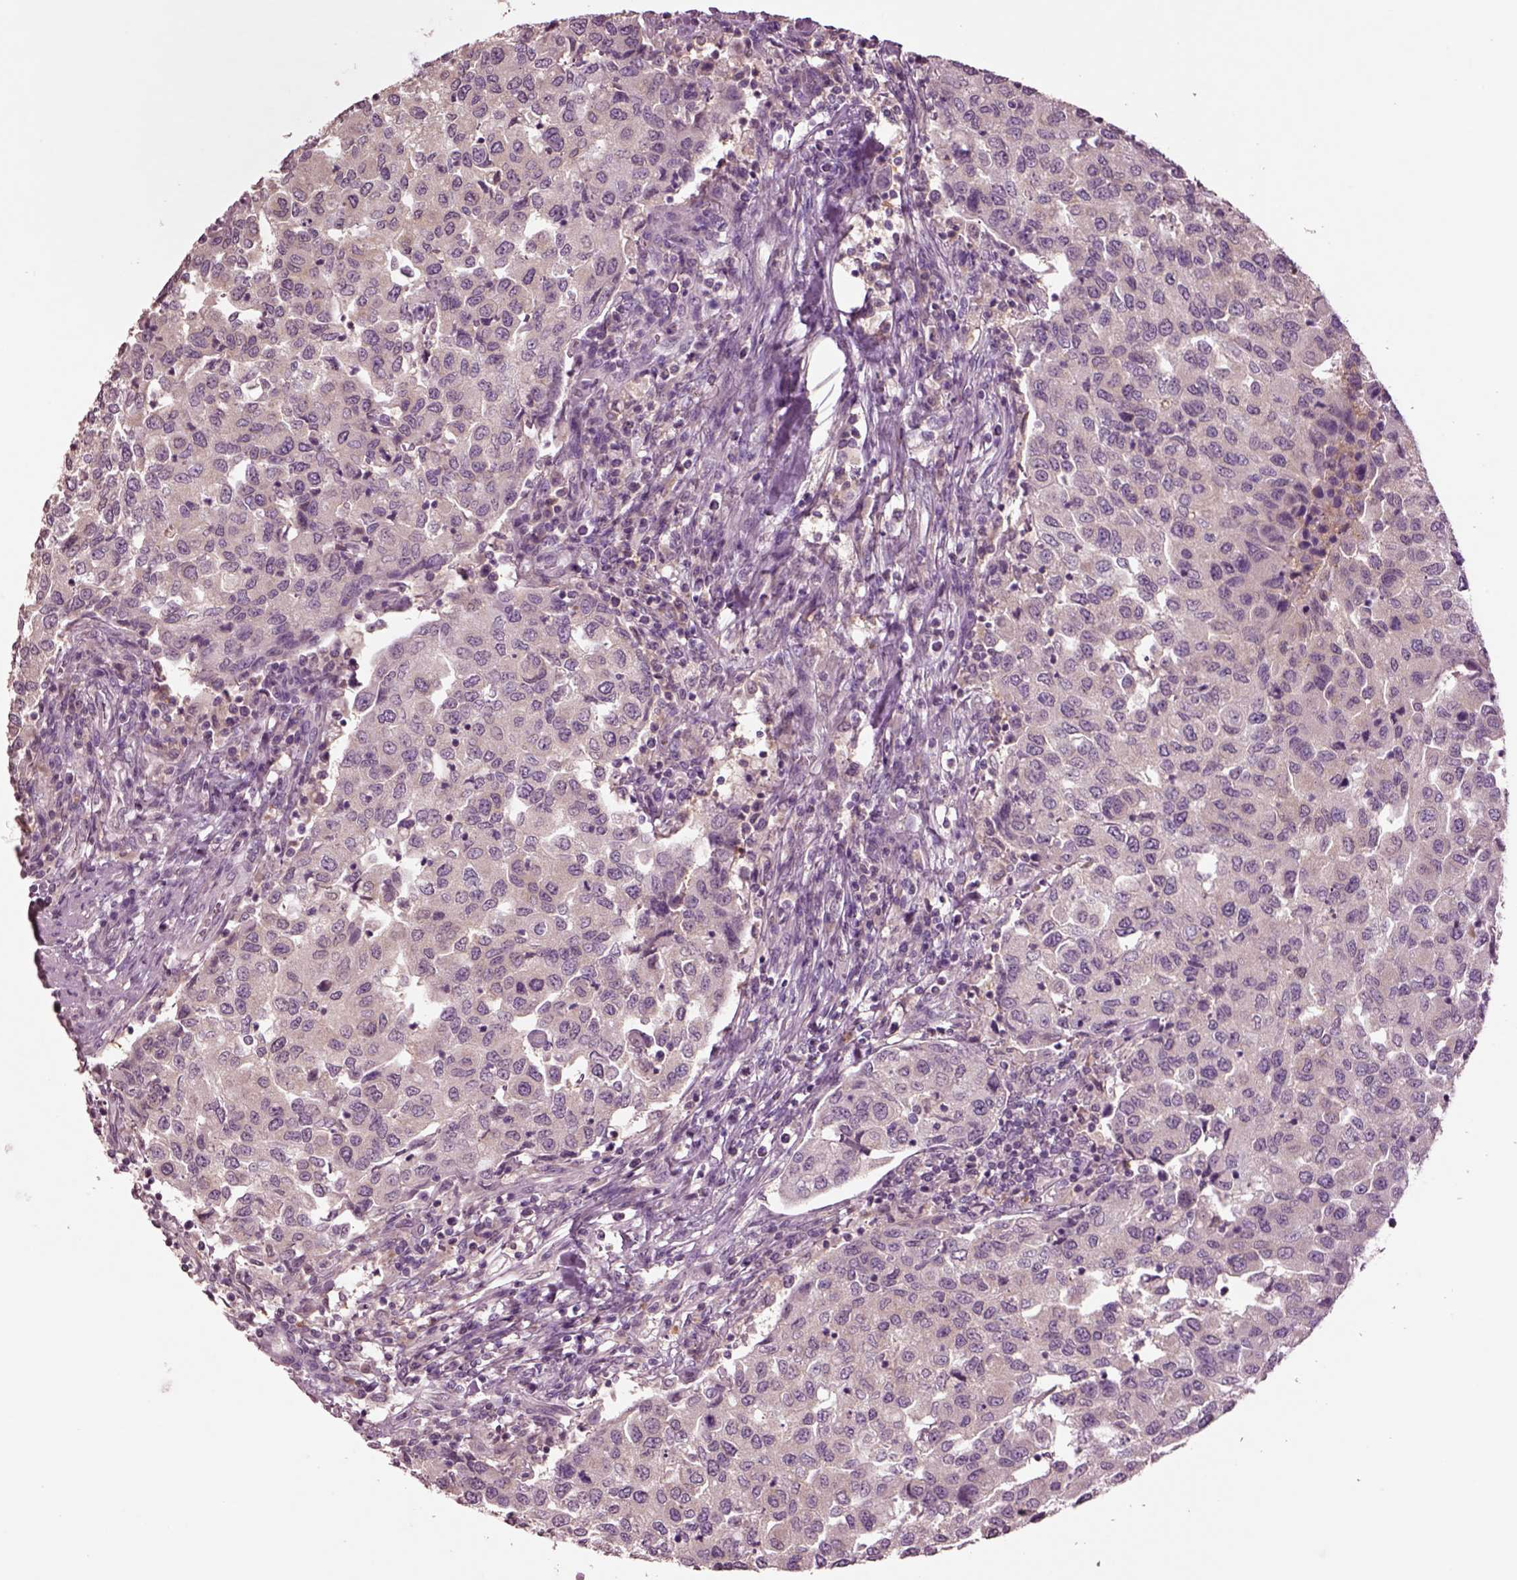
{"staining": {"intensity": "negative", "quantity": "none", "location": "none"}, "tissue": "urothelial cancer", "cell_type": "Tumor cells", "image_type": "cancer", "snomed": [{"axis": "morphology", "description": "Urothelial carcinoma, High grade"}, {"axis": "topography", "description": "Urinary bladder"}], "caption": "Immunohistochemical staining of urothelial cancer demonstrates no significant staining in tumor cells. (IHC, brightfield microscopy, high magnification).", "gene": "CLPSL1", "patient": {"sex": "female", "age": 78}}